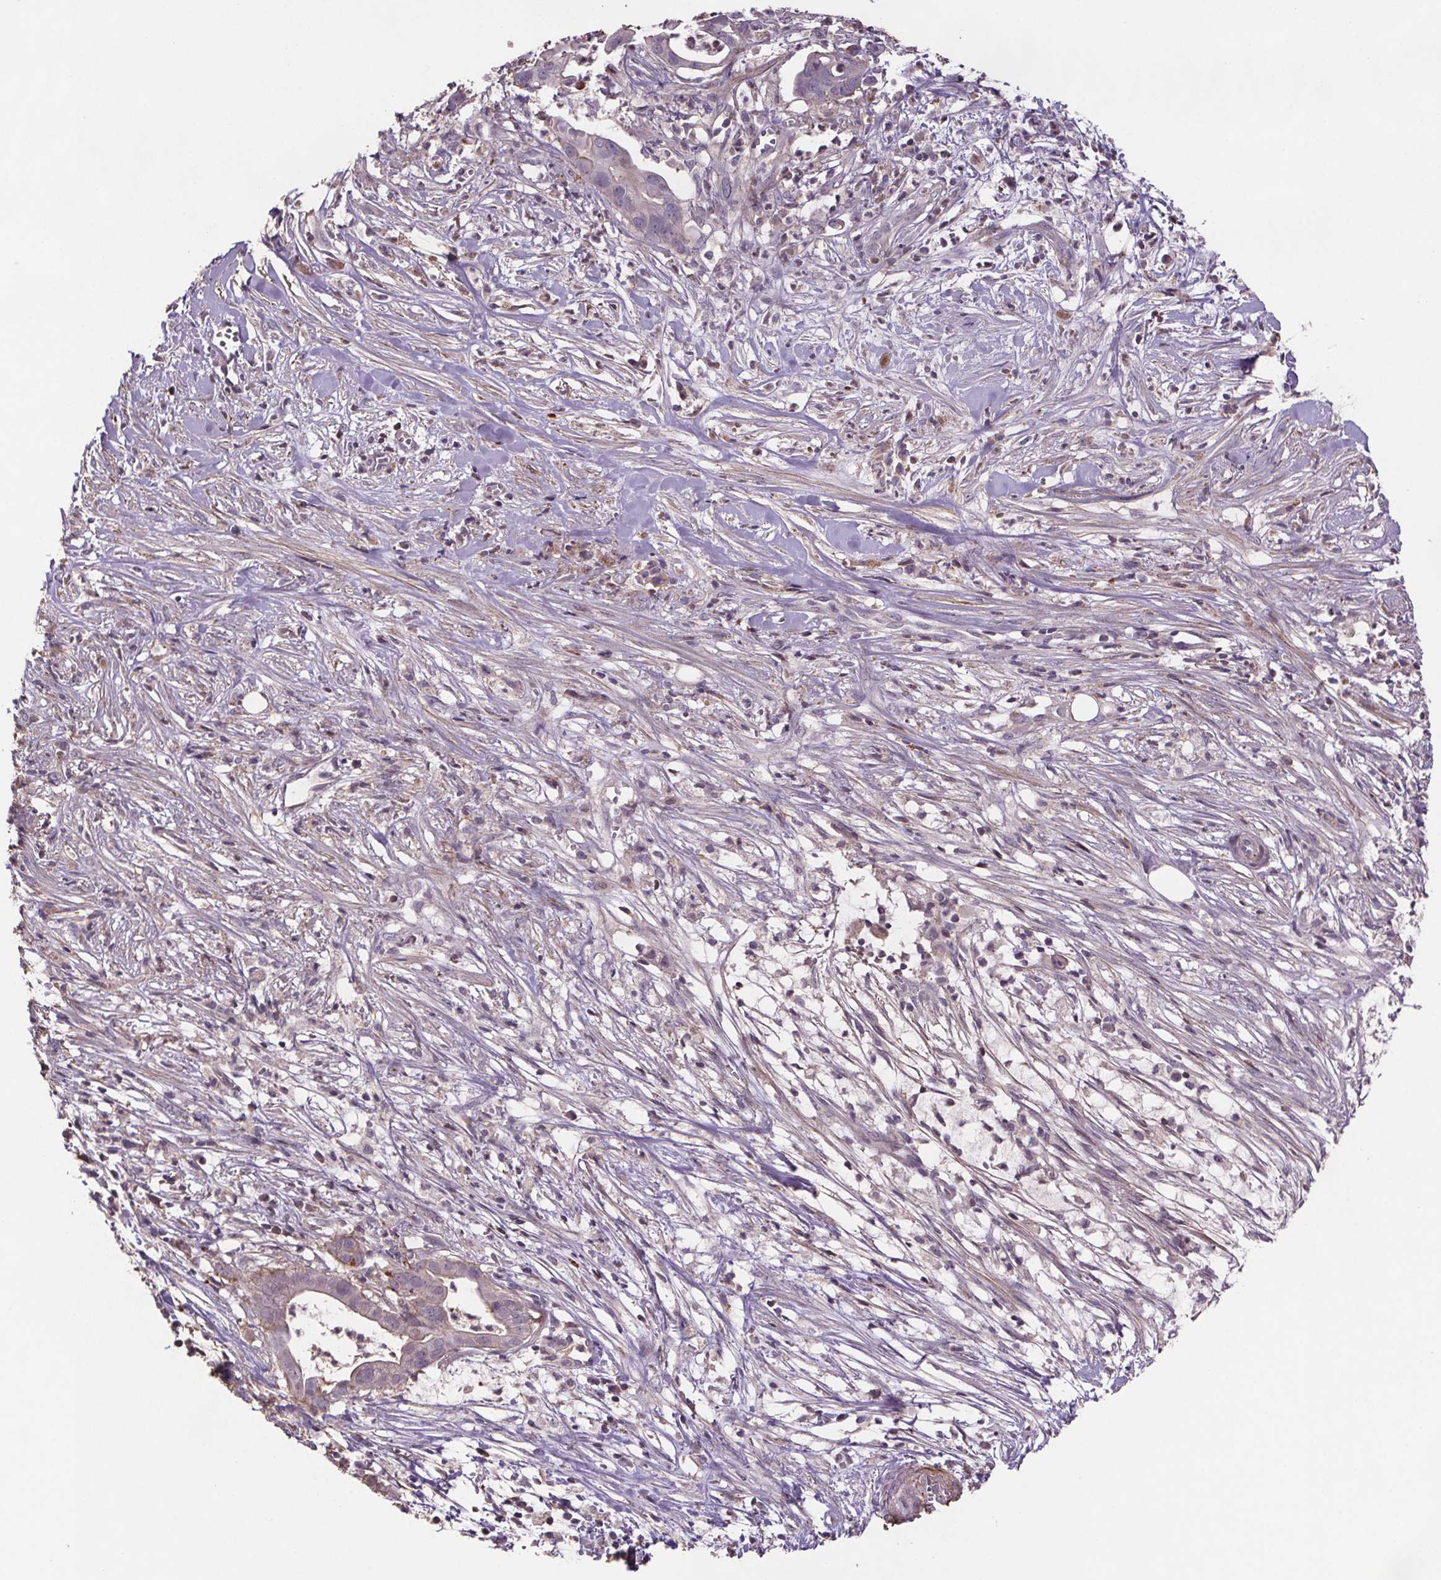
{"staining": {"intensity": "negative", "quantity": "none", "location": "none"}, "tissue": "pancreatic cancer", "cell_type": "Tumor cells", "image_type": "cancer", "snomed": [{"axis": "morphology", "description": "Adenocarcinoma, NOS"}, {"axis": "topography", "description": "Pancreas"}], "caption": "A high-resolution micrograph shows immunohistochemistry staining of adenocarcinoma (pancreatic), which shows no significant positivity in tumor cells. (DAB (3,3'-diaminobenzidine) immunohistochemistry visualized using brightfield microscopy, high magnification).", "gene": "CLN3", "patient": {"sex": "male", "age": 61}}